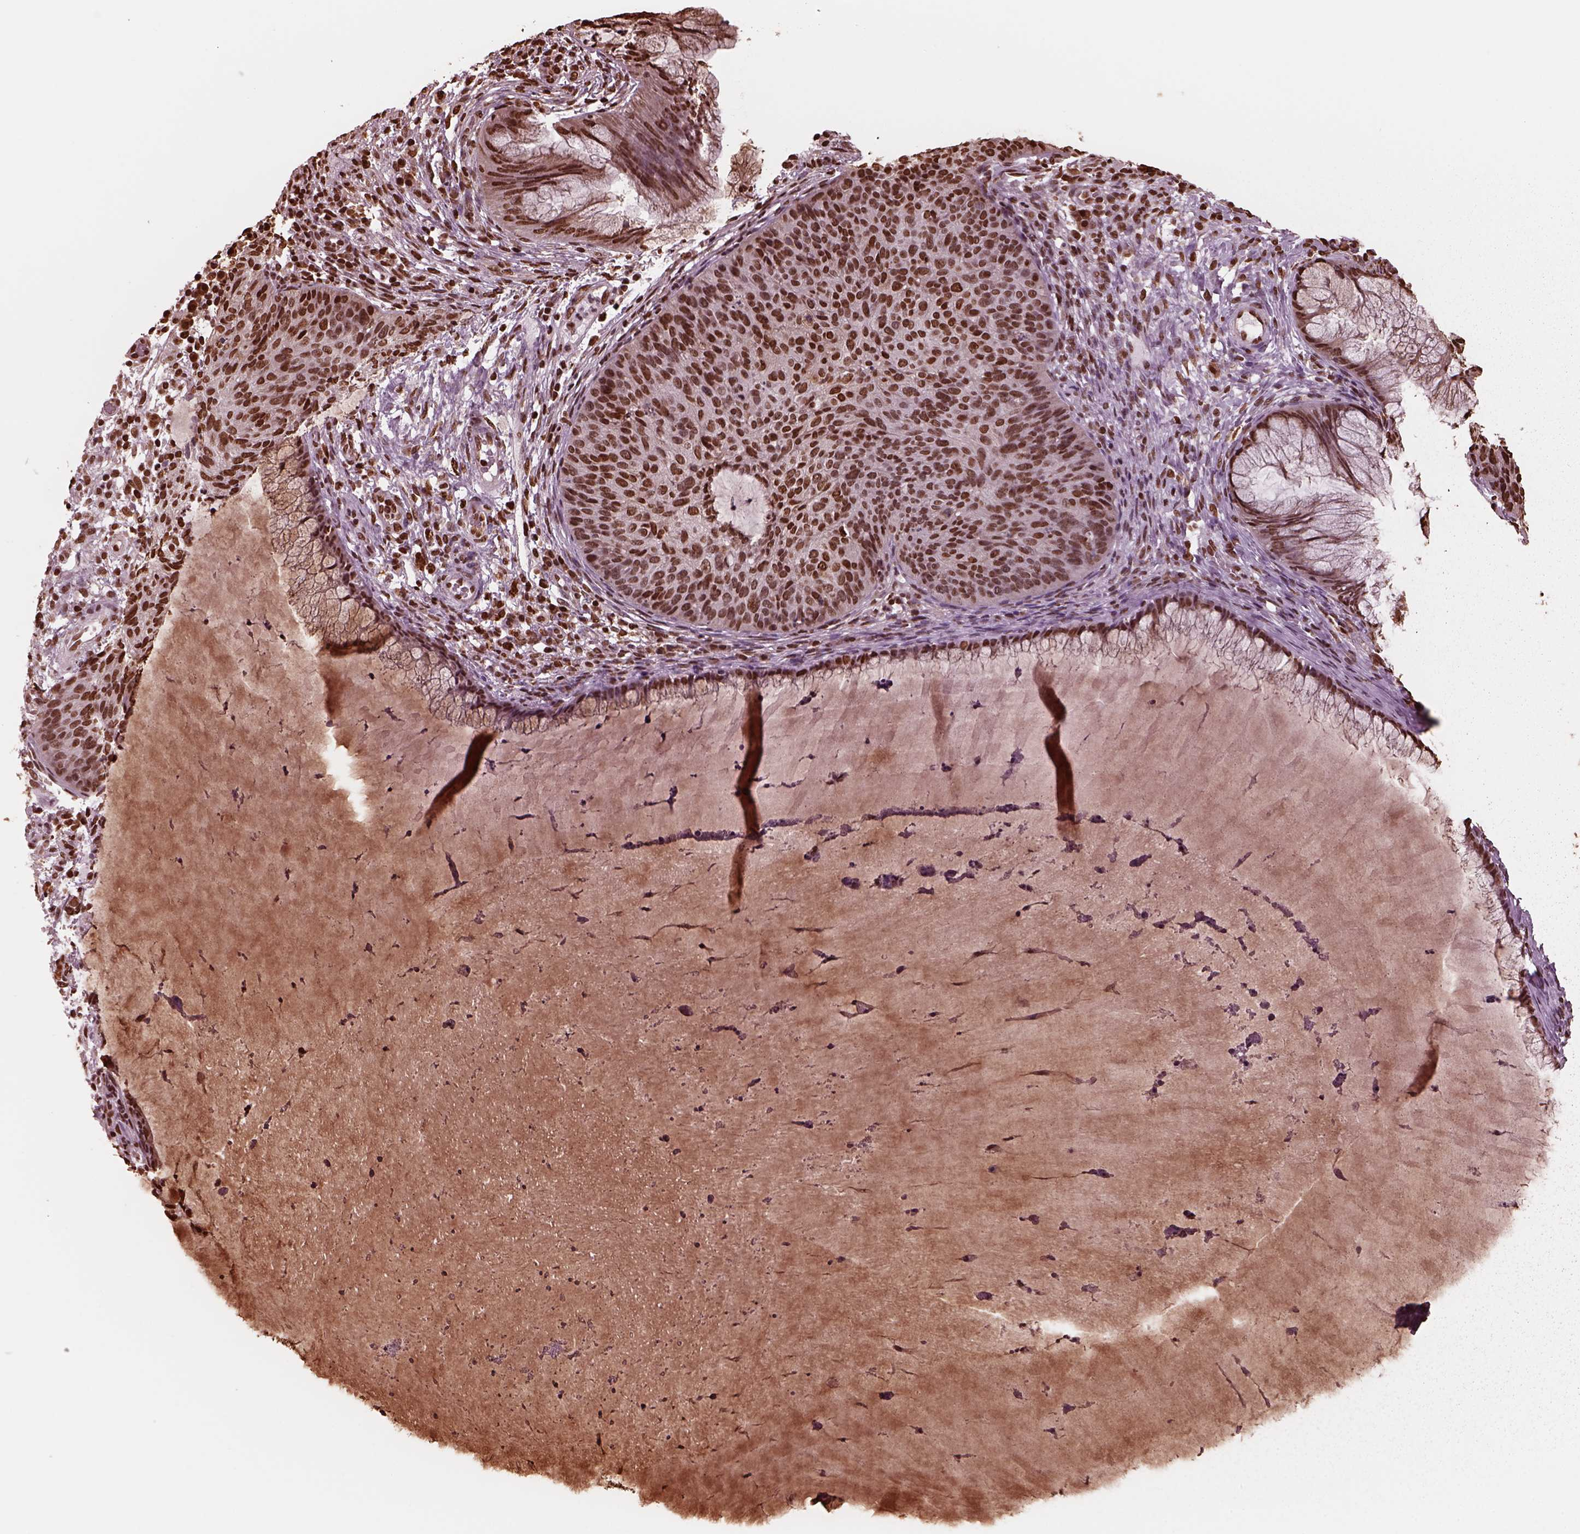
{"staining": {"intensity": "strong", "quantity": ">75%", "location": "nuclear"}, "tissue": "cervical cancer", "cell_type": "Tumor cells", "image_type": "cancer", "snomed": [{"axis": "morphology", "description": "Squamous cell carcinoma, NOS"}, {"axis": "topography", "description": "Cervix"}], "caption": "Protein analysis of cervical cancer tissue shows strong nuclear expression in about >75% of tumor cells.", "gene": "NSD1", "patient": {"sex": "female", "age": 36}}